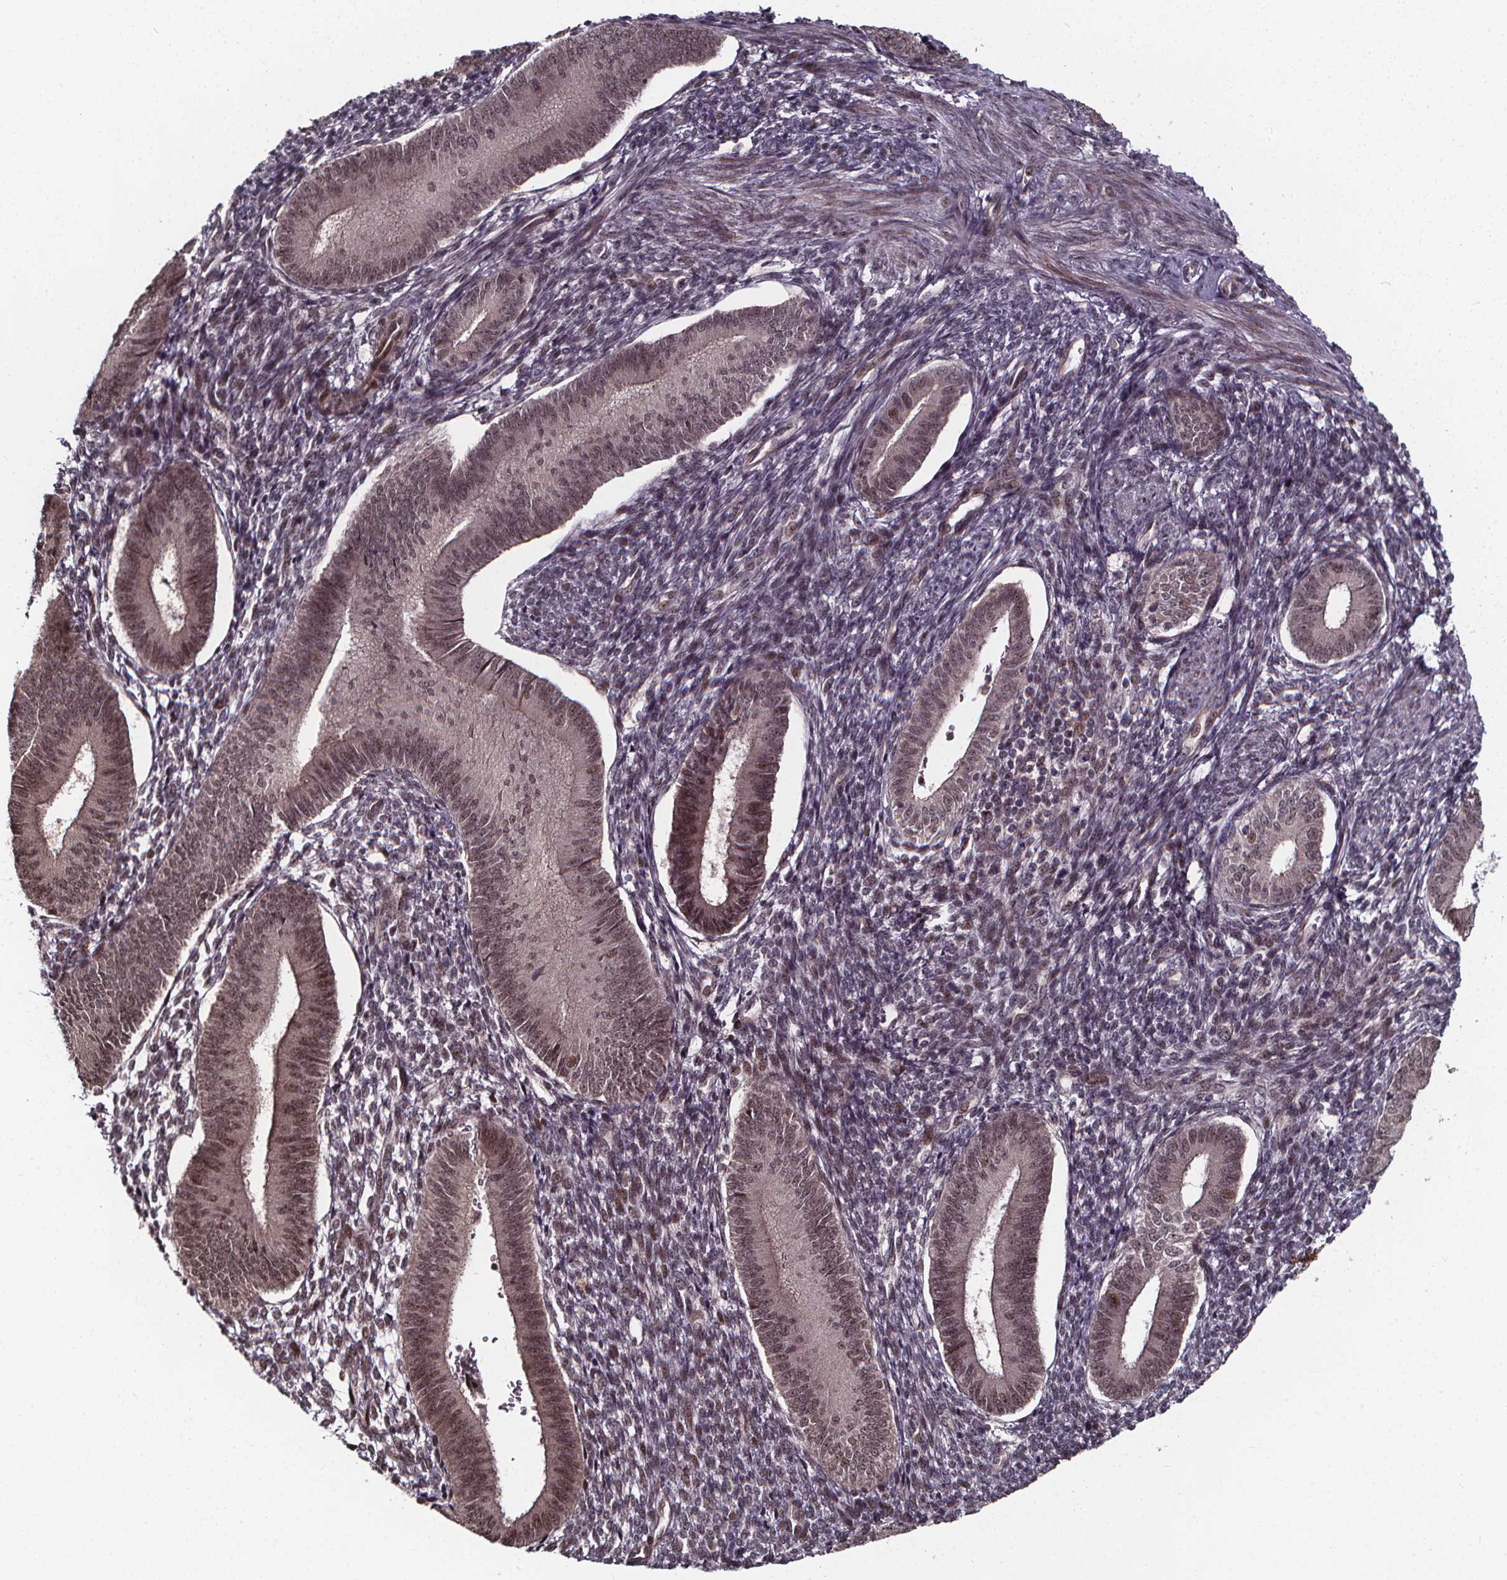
{"staining": {"intensity": "negative", "quantity": "none", "location": "none"}, "tissue": "endometrium", "cell_type": "Cells in endometrial stroma", "image_type": "normal", "snomed": [{"axis": "morphology", "description": "Normal tissue, NOS"}, {"axis": "topography", "description": "Endometrium"}], "caption": "A histopathology image of human endometrium is negative for staining in cells in endometrial stroma. (Stains: DAB (3,3'-diaminobenzidine) immunohistochemistry with hematoxylin counter stain, Microscopy: brightfield microscopy at high magnification).", "gene": "DDIT3", "patient": {"sex": "female", "age": 39}}